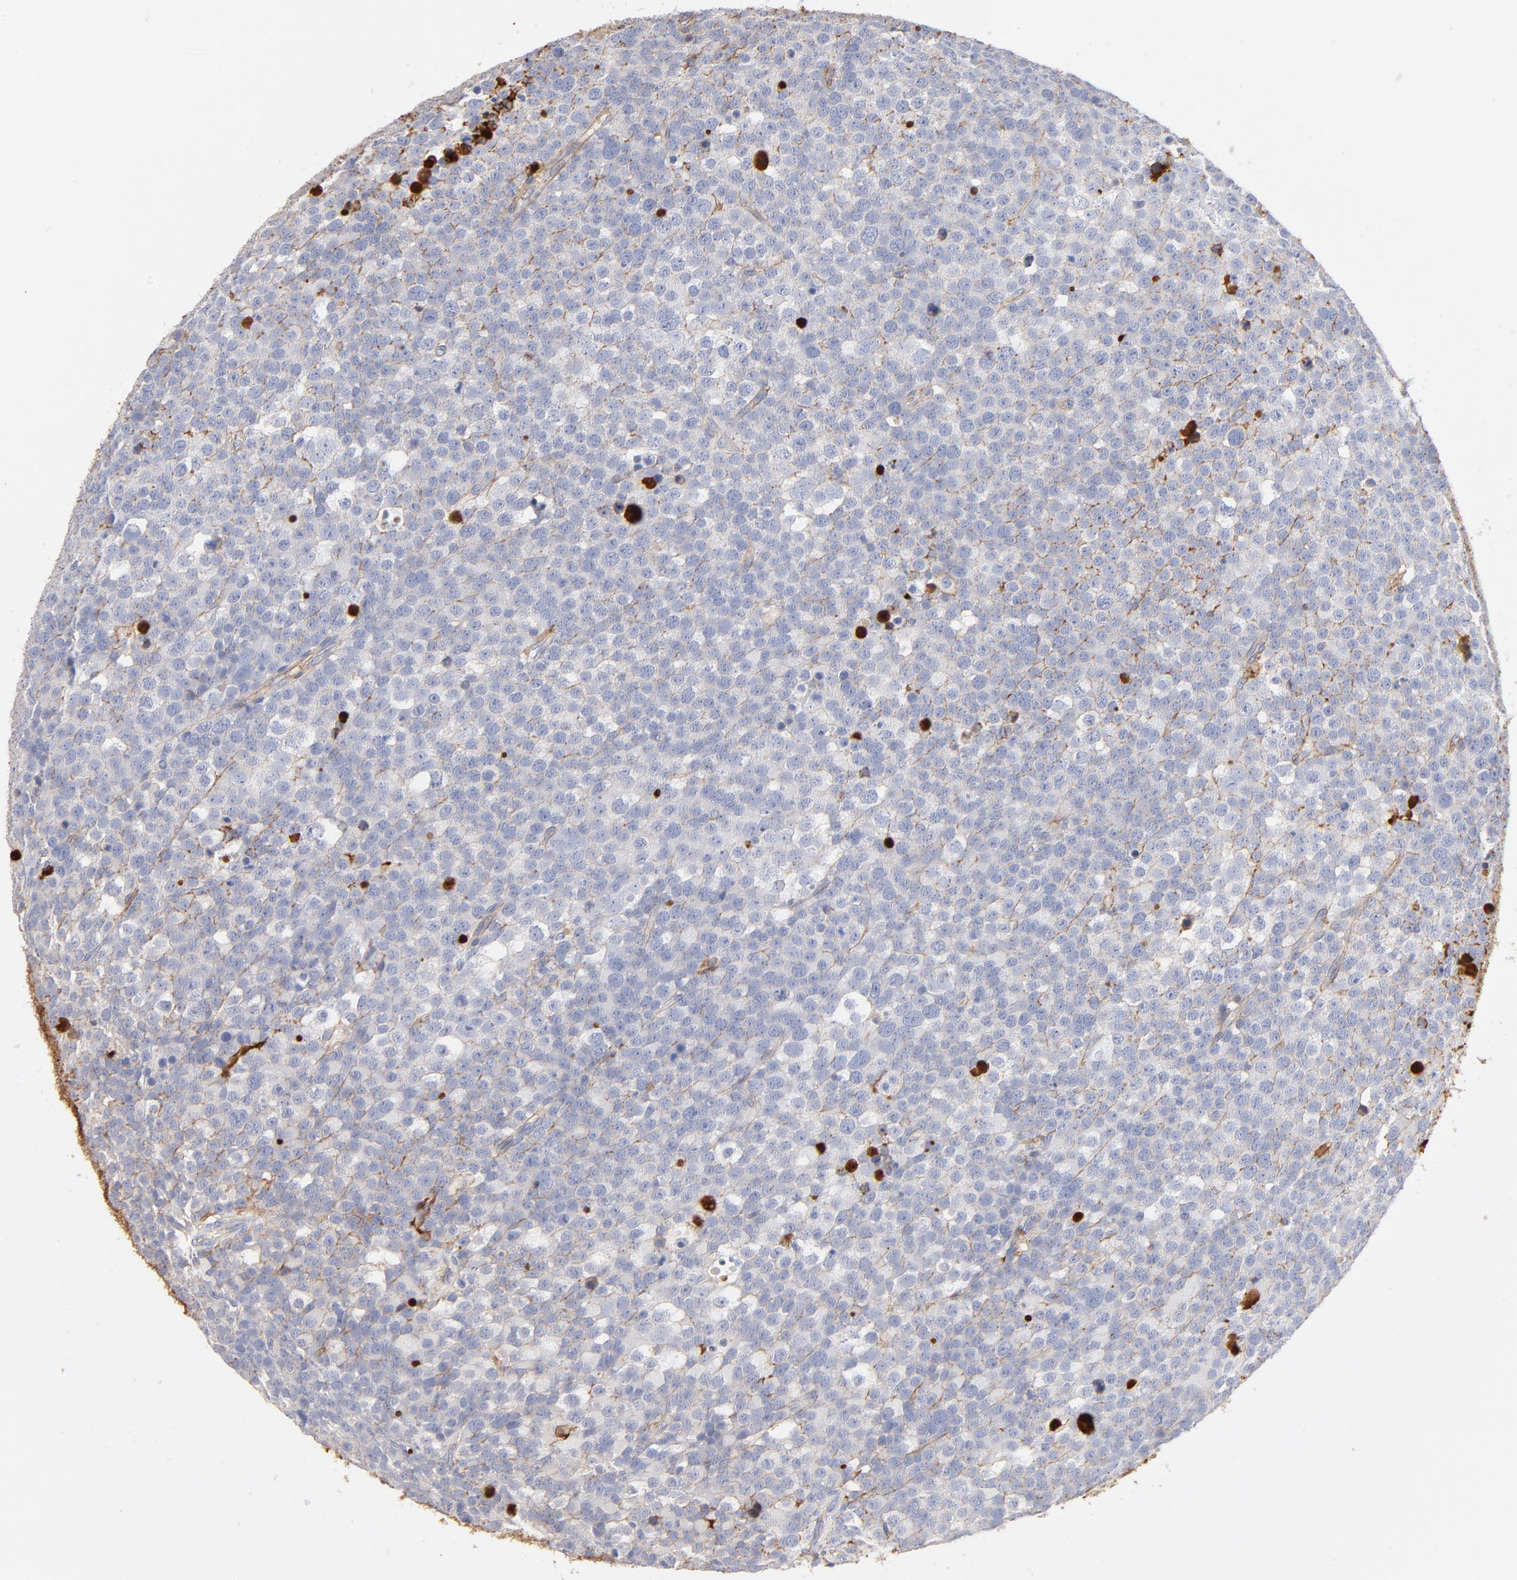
{"staining": {"intensity": "negative", "quantity": "none", "location": "none"}, "tissue": "testis cancer", "cell_type": "Tumor cells", "image_type": "cancer", "snomed": [{"axis": "morphology", "description": "Seminoma, NOS"}, {"axis": "topography", "description": "Testis"}], "caption": "Tumor cells are negative for brown protein staining in testis seminoma.", "gene": "C3", "patient": {"sex": "male", "age": 71}}